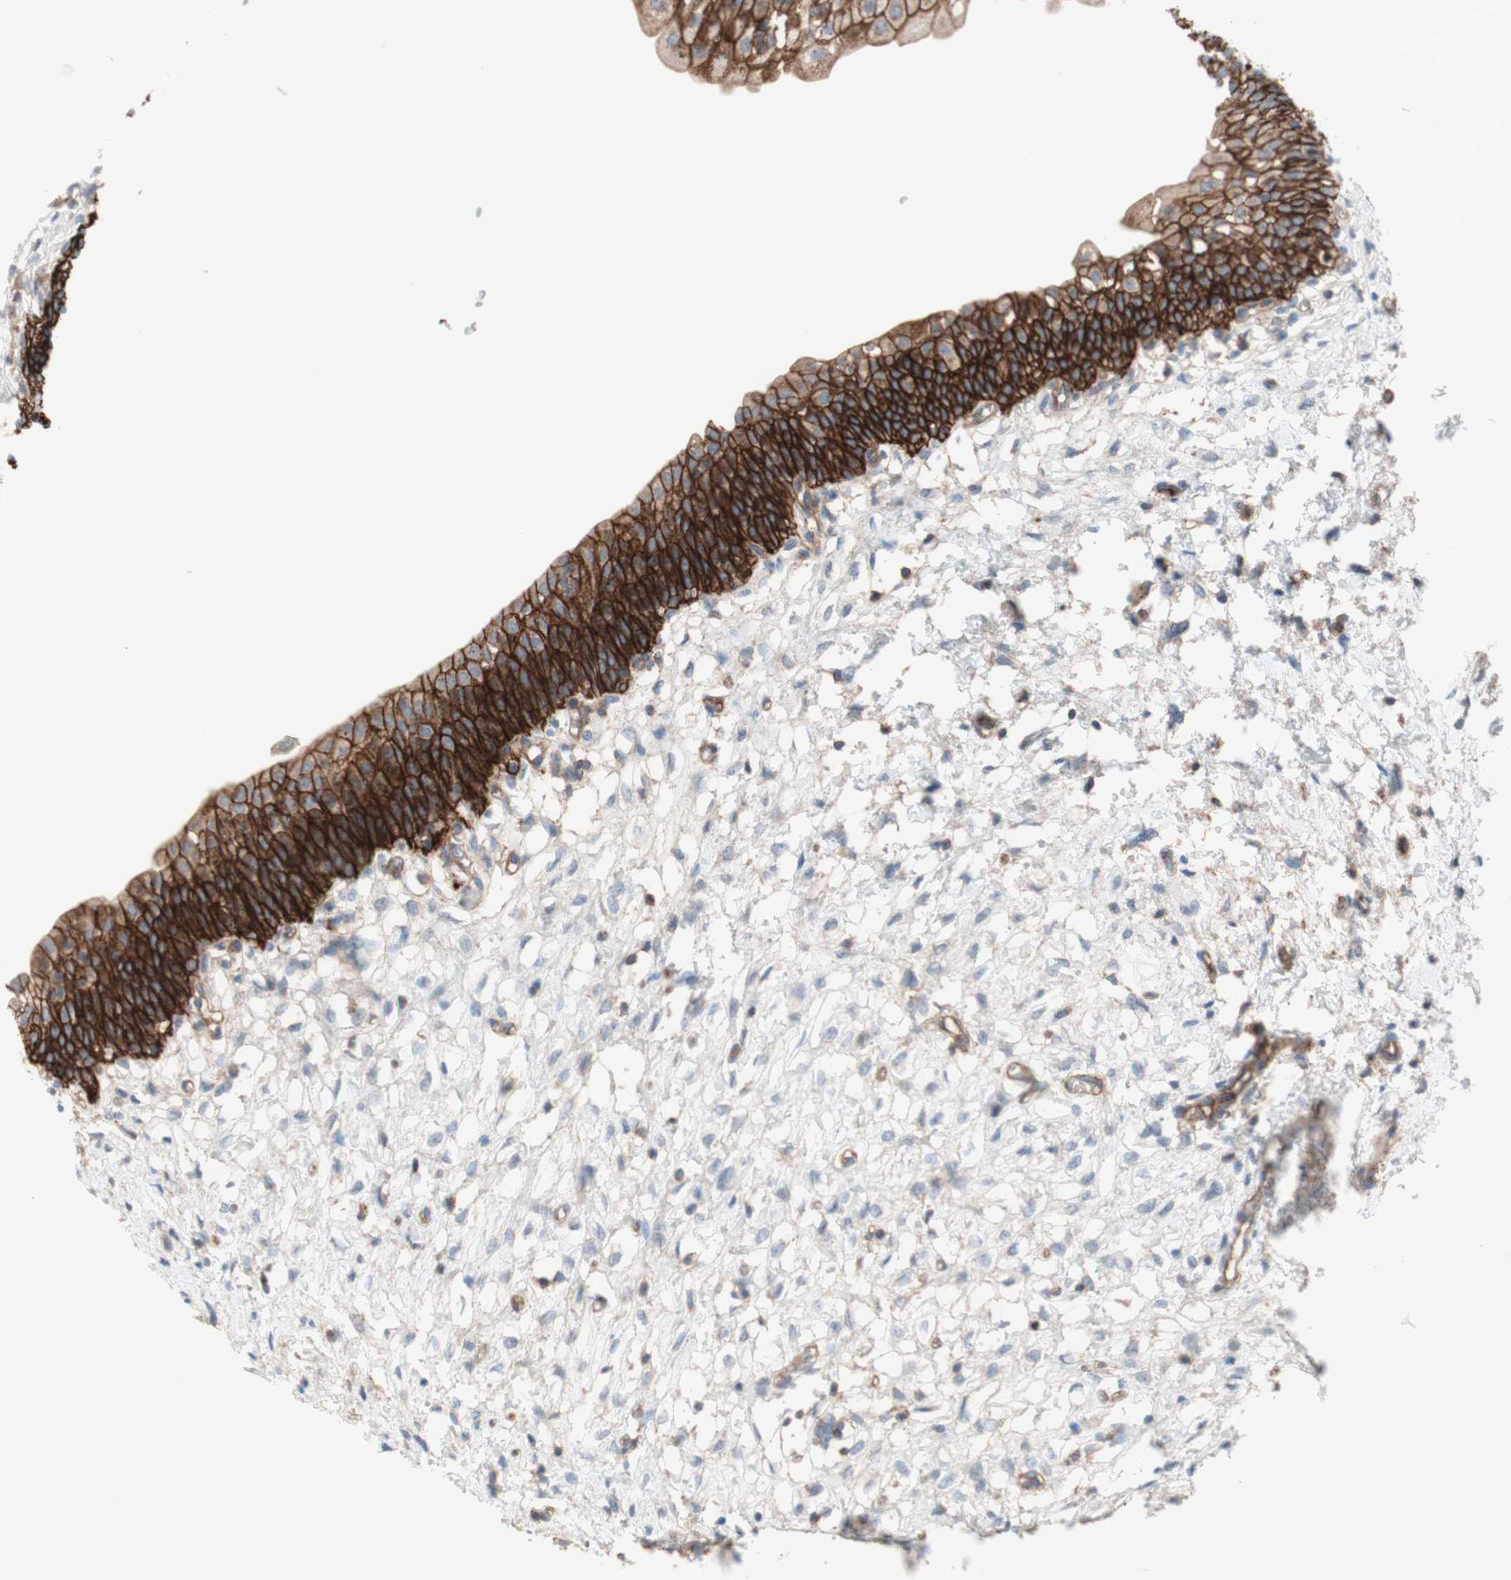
{"staining": {"intensity": "strong", "quantity": ">75%", "location": "cytoplasmic/membranous"}, "tissue": "urinary bladder", "cell_type": "Urothelial cells", "image_type": "normal", "snomed": [{"axis": "morphology", "description": "Normal tissue, NOS"}, {"axis": "topography", "description": "Urinary bladder"}], "caption": "An image of urinary bladder stained for a protein reveals strong cytoplasmic/membranous brown staining in urothelial cells. The staining is performed using DAB brown chromogen to label protein expression. The nuclei are counter-stained blue using hematoxylin.", "gene": "CD46", "patient": {"sex": "male", "age": 55}}